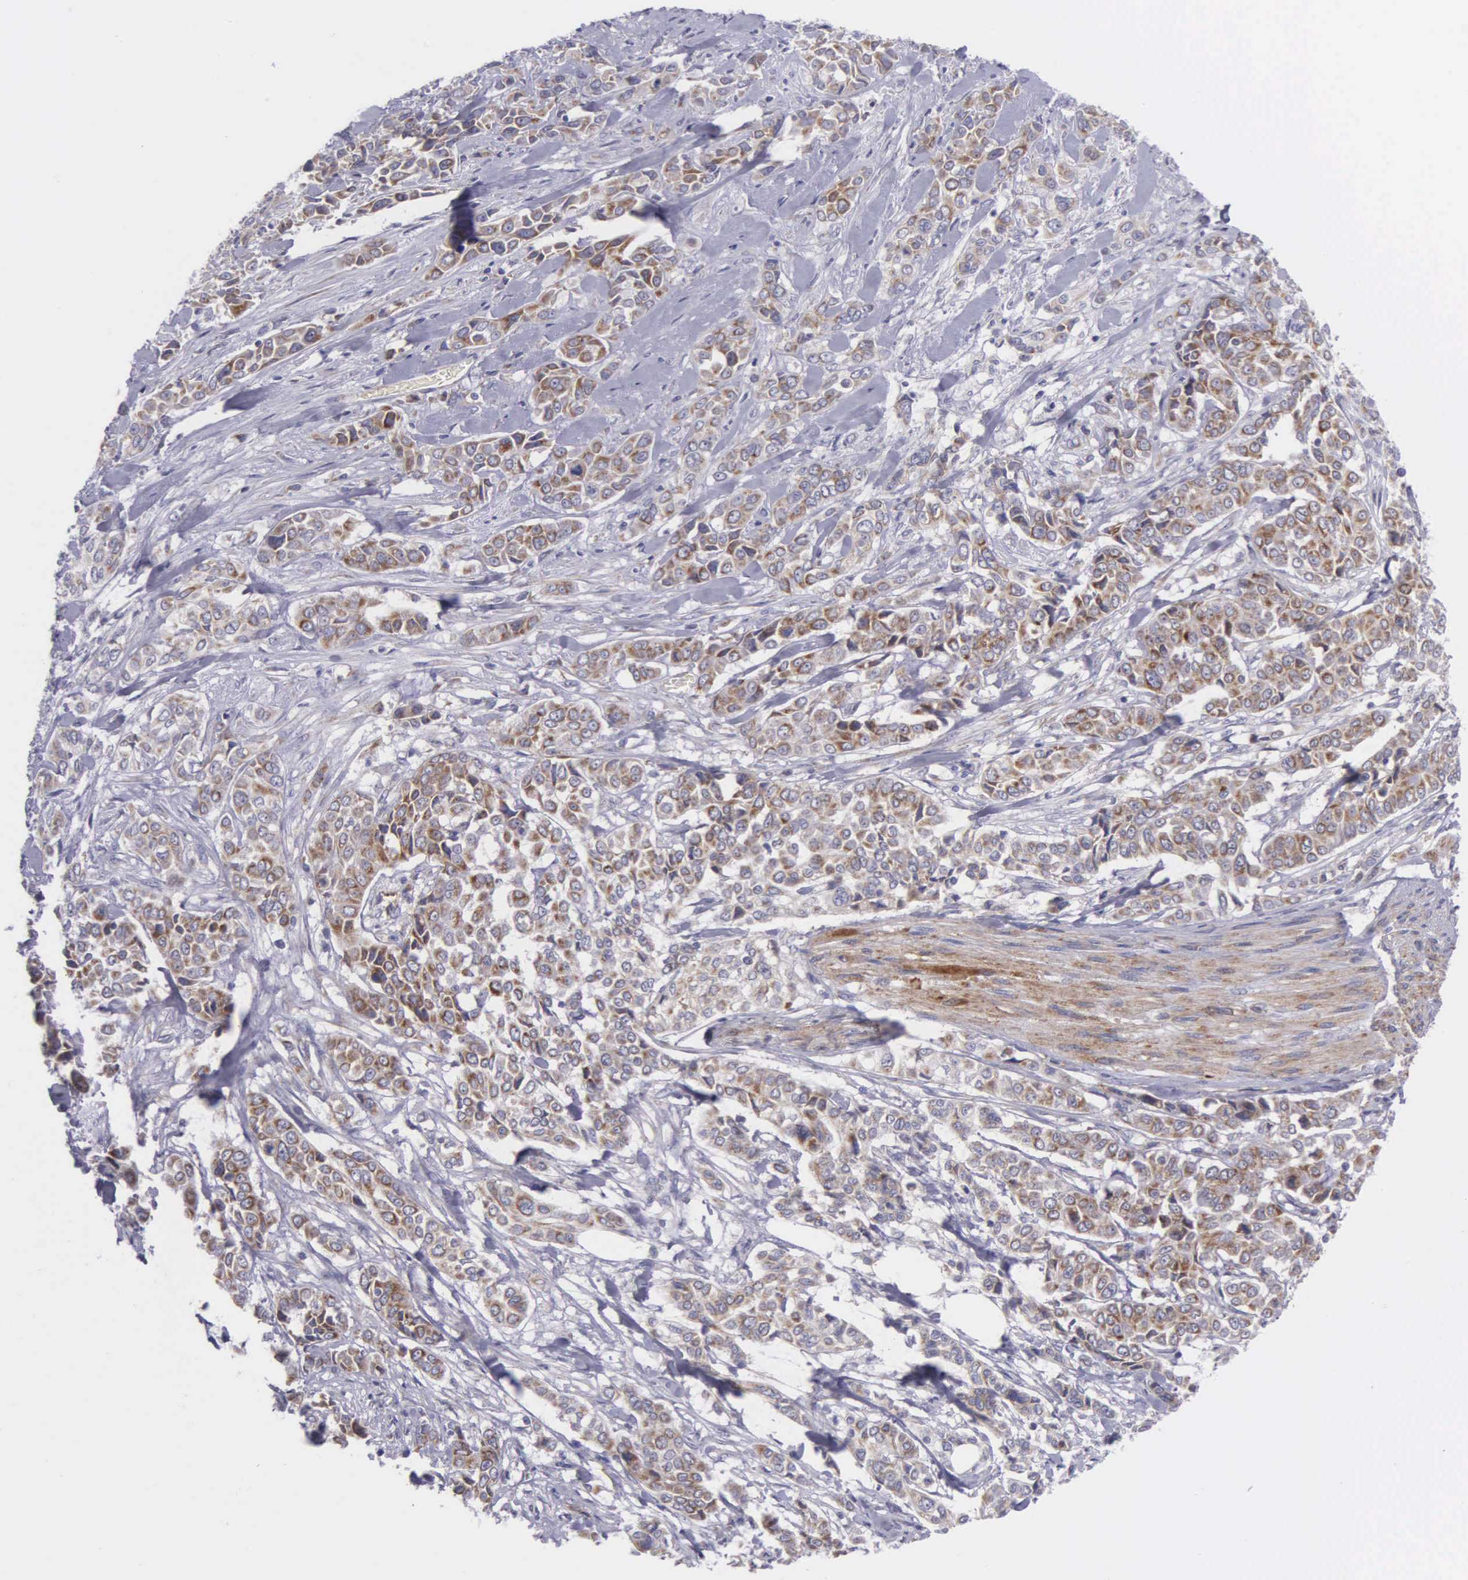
{"staining": {"intensity": "moderate", "quantity": ">75%", "location": "cytoplasmic/membranous"}, "tissue": "pancreatic cancer", "cell_type": "Tumor cells", "image_type": "cancer", "snomed": [{"axis": "morphology", "description": "Adenocarcinoma, NOS"}, {"axis": "topography", "description": "Pancreas"}], "caption": "Moderate cytoplasmic/membranous expression for a protein is seen in approximately >75% of tumor cells of adenocarcinoma (pancreatic) using IHC.", "gene": "SYNJ2BP", "patient": {"sex": "female", "age": 52}}